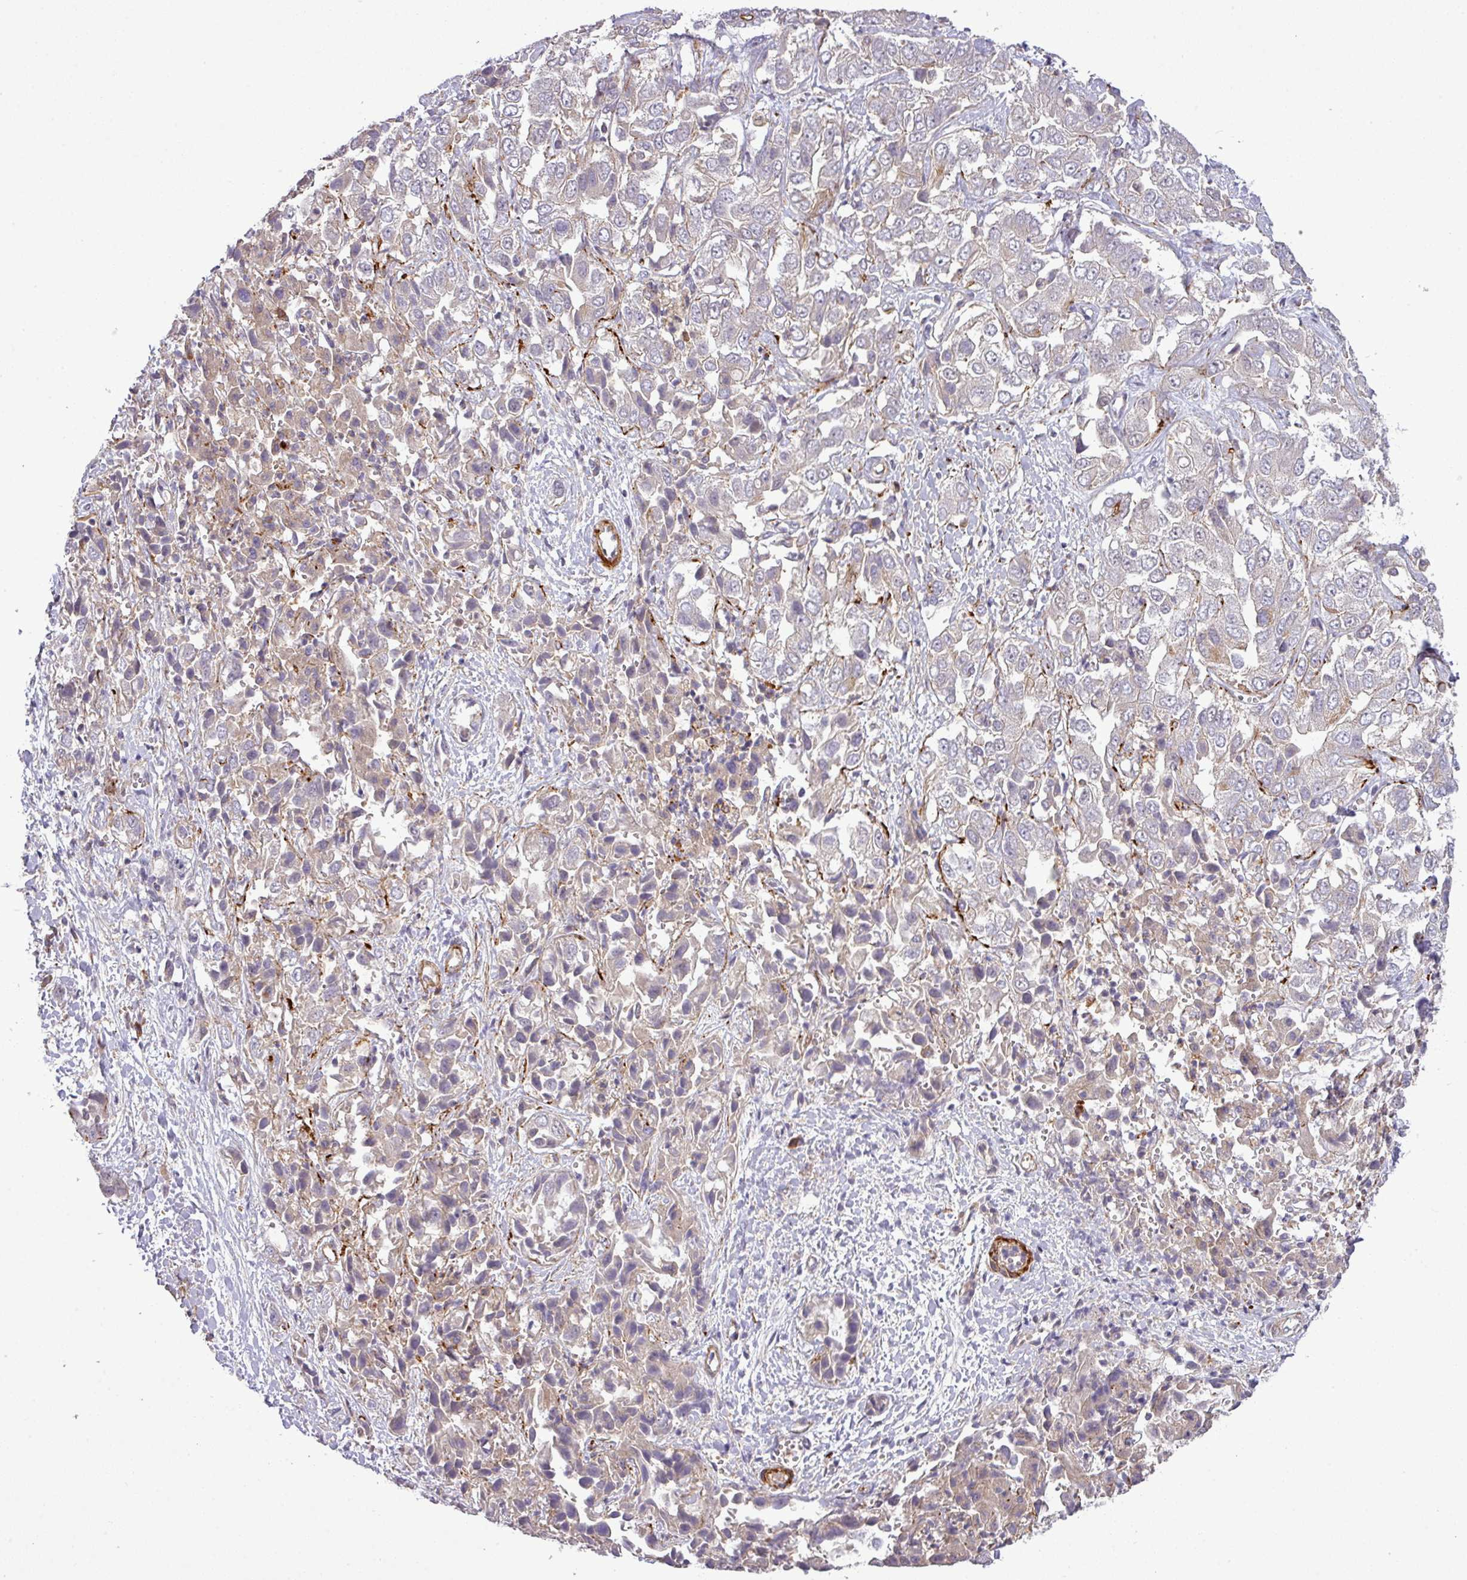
{"staining": {"intensity": "weak", "quantity": "25%-75%", "location": "cytoplasmic/membranous"}, "tissue": "liver cancer", "cell_type": "Tumor cells", "image_type": "cancer", "snomed": [{"axis": "morphology", "description": "Cholangiocarcinoma"}, {"axis": "topography", "description": "Liver"}], "caption": "Immunohistochemistry (IHC) of human cholangiocarcinoma (liver) reveals low levels of weak cytoplasmic/membranous staining in about 25%-75% of tumor cells.", "gene": "TPRA1", "patient": {"sex": "female", "age": 52}}